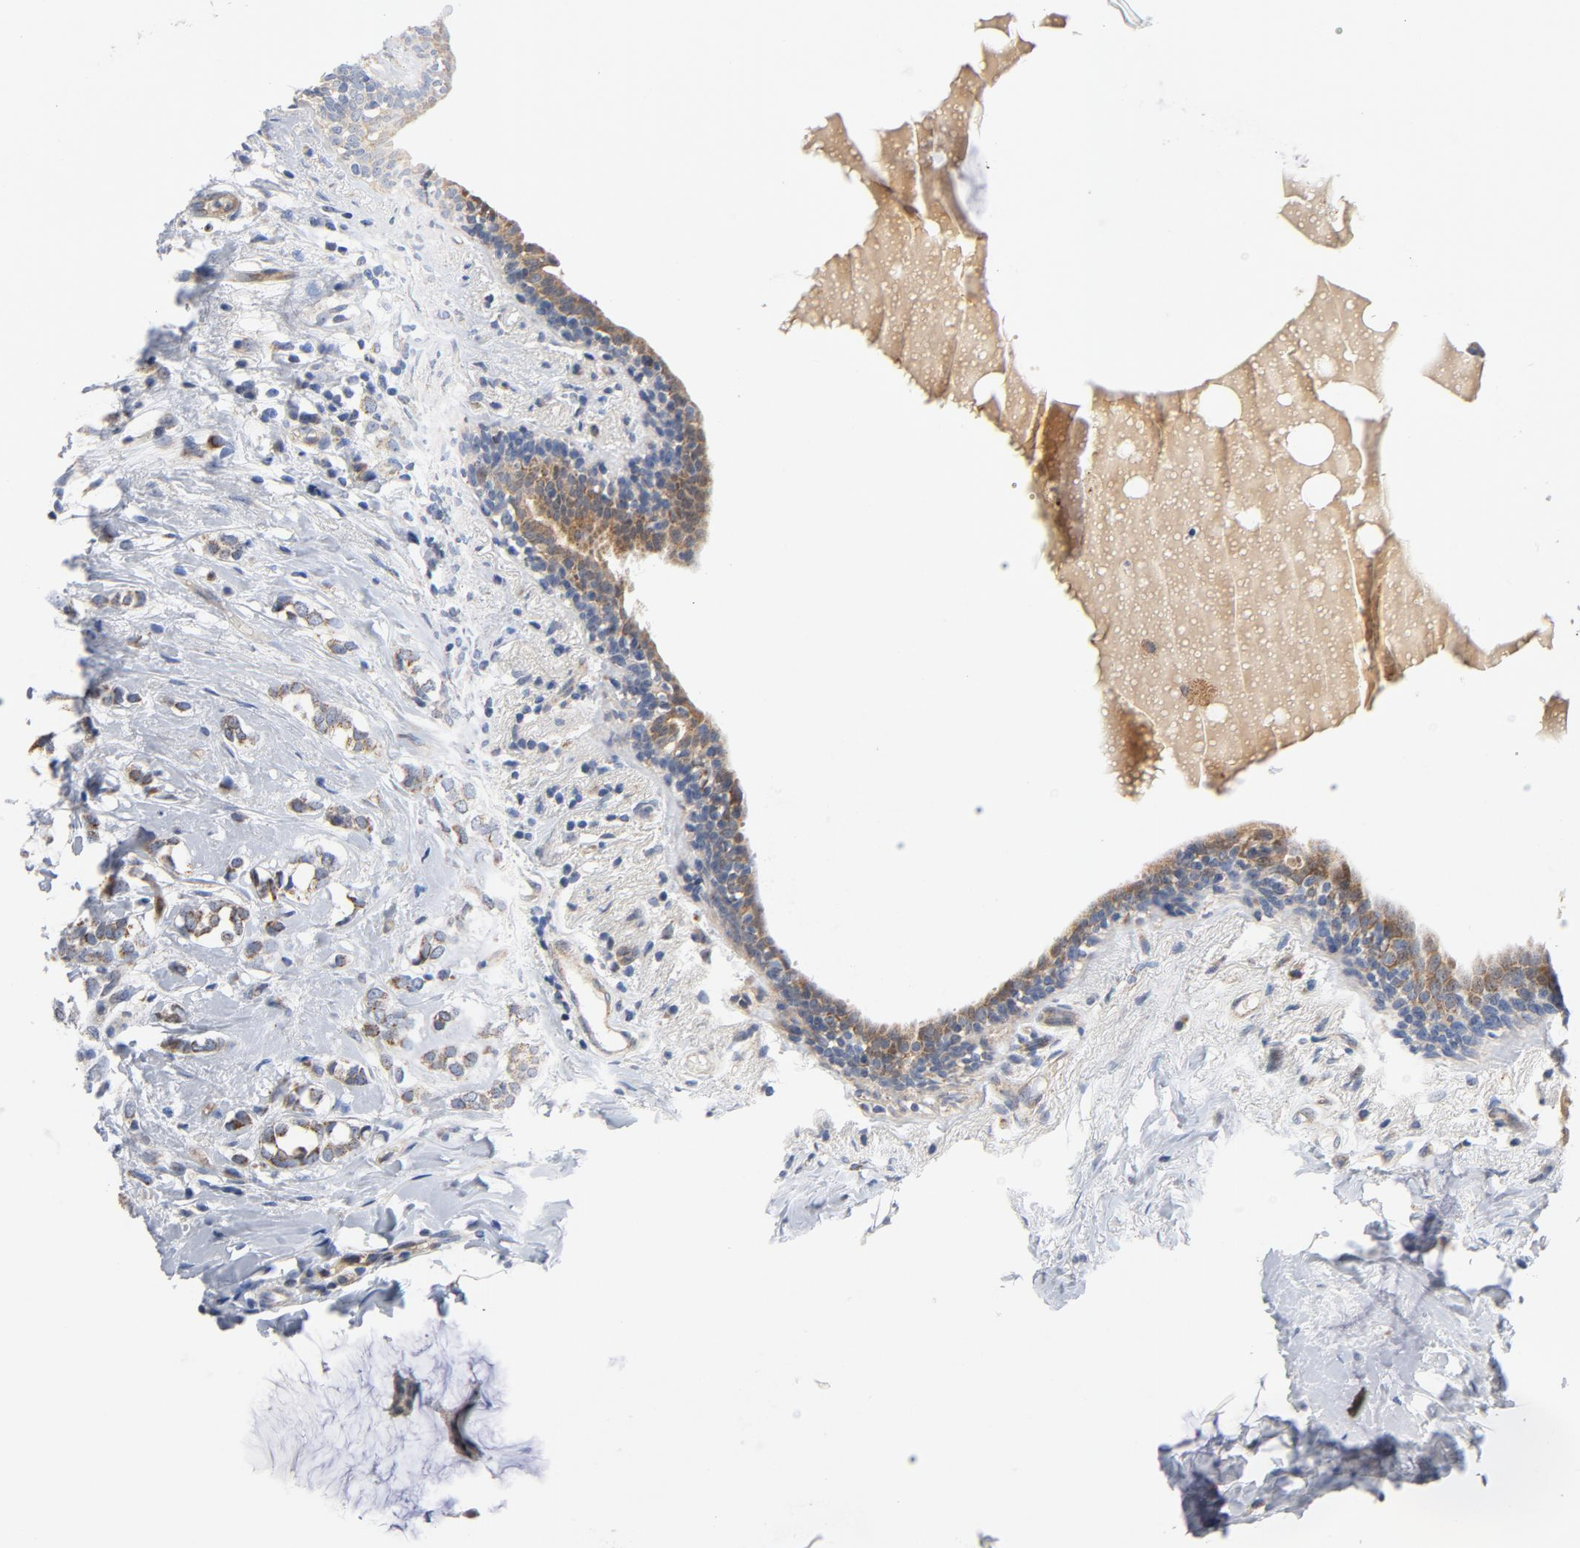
{"staining": {"intensity": "moderate", "quantity": ">75%", "location": "cytoplasmic/membranous"}, "tissue": "breast cancer", "cell_type": "Tumor cells", "image_type": "cancer", "snomed": [{"axis": "morphology", "description": "Normal tissue, NOS"}, {"axis": "morphology", "description": "Lobular carcinoma"}, {"axis": "topography", "description": "Breast"}], "caption": "Human breast cancer stained for a protein (brown) displays moderate cytoplasmic/membranous positive expression in about >75% of tumor cells.", "gene": "RAPGEF4", "patient": {"sex": "female", "age": 47}}